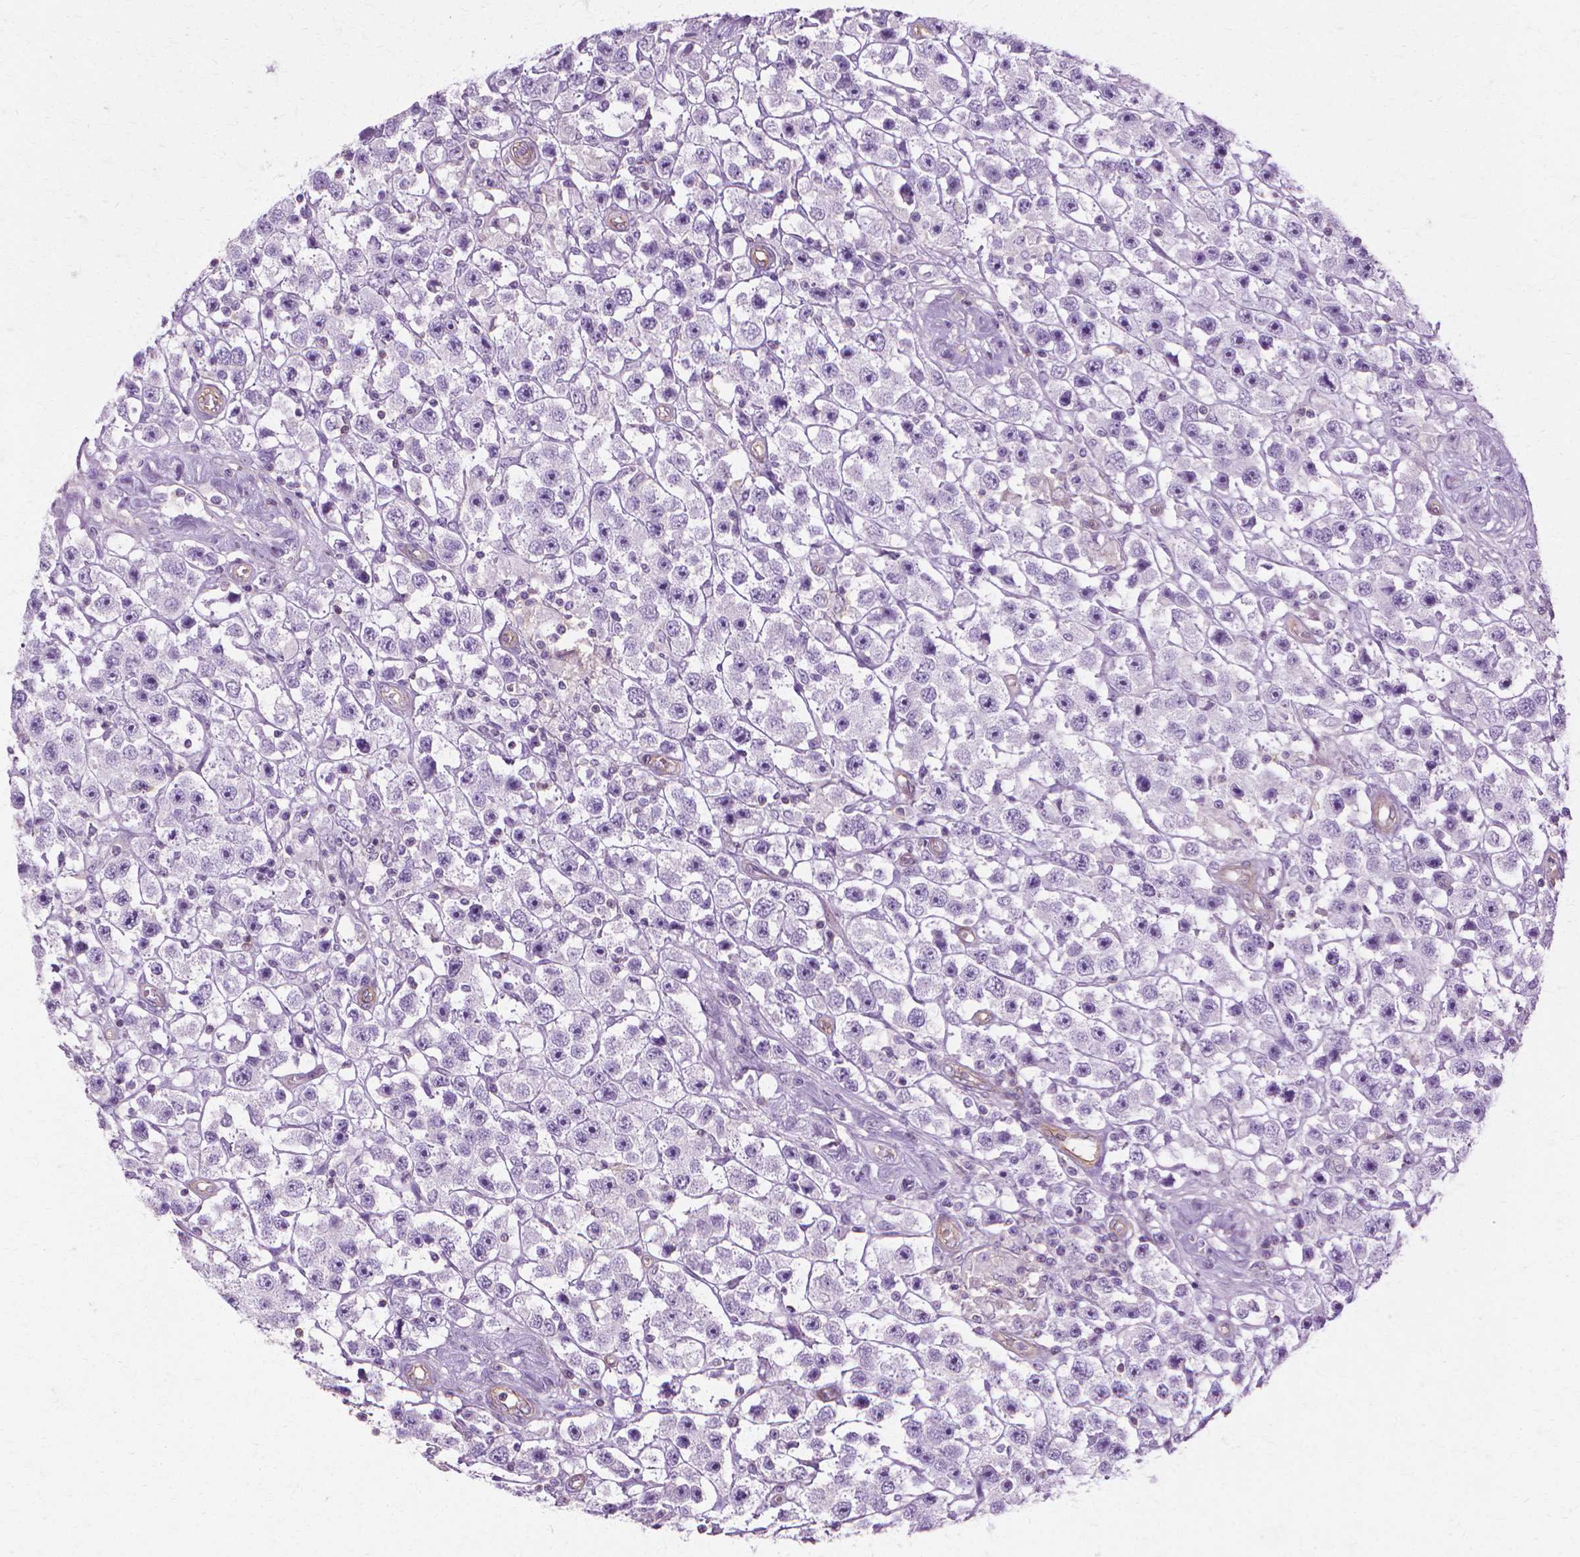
{"staining": {"intensity": "negative", "quantity": "none", "location": "none"}, "tissue": "testis cancer", "cell_type": "Tumor cells", "image_type": "cancer", "snomed": [{"axis": "morphology", "description": "Seminoma, NOS"}, {"axis": "topography", "description": "Testis"}], "caption": "IHC histopathology image of human seminoma (testis) stained for a protein (brown), which exhibits no staining in tumor cells. (DAB immunohistochemistry with hematoxylin counter stain).", "gene": "CFAP157", "patient": {"sex": "male", "age": 45}}